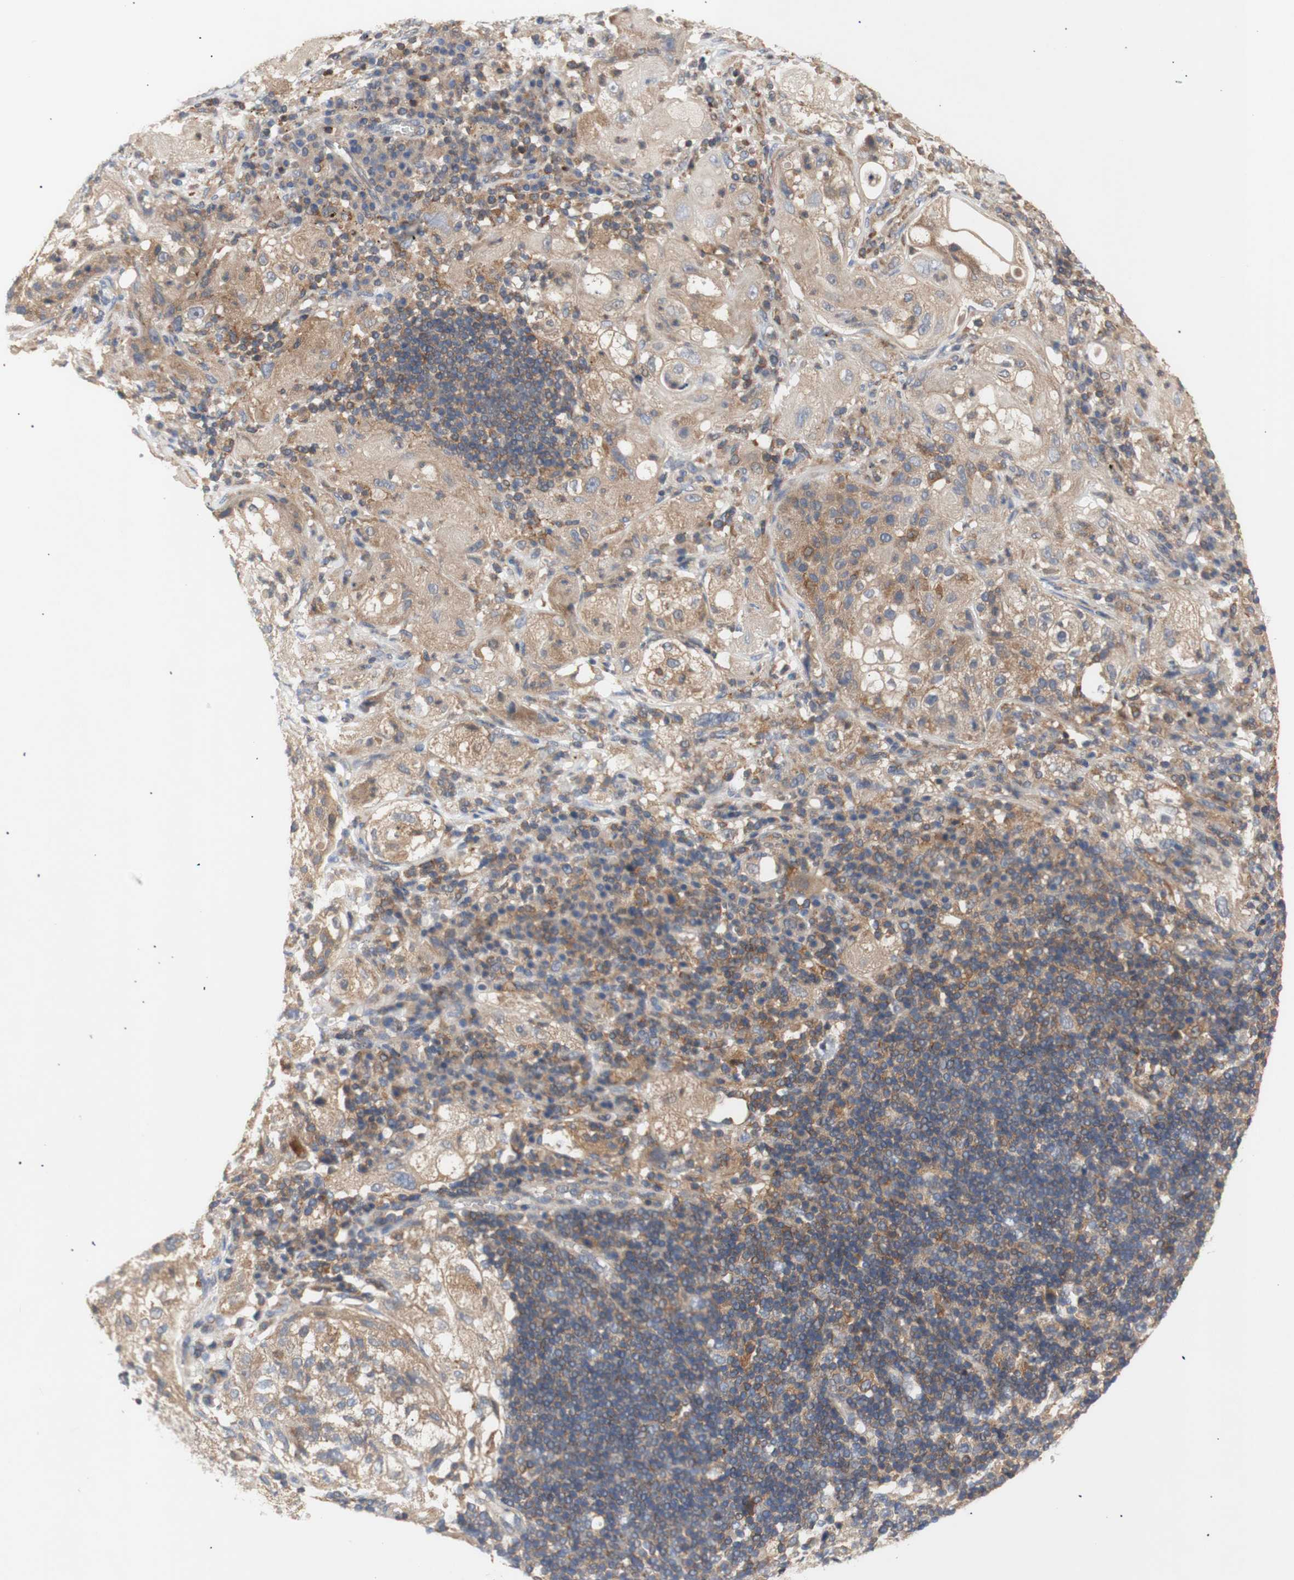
{"staining": {"intensity": "moderate", "quantity": ">75%", "location": "cytoplasmic/membranous"}, "tissue": "lung cancer", "cell_type": "Tumor cells", "image_type": "cancer", "snomed": [{"axis": "morphology", "description": "Inflammation, NOS"}, {"axis": "morphology", "description": "Squamous cell carcinoma, NOS"}, {"axis": "topography", "description": "Lymph node"}, {"axis": "topography", "description": "Soft tissue"}, {"axis": "topography", "description": "Lung"}], "caption": "Protein expression analysis of squamous cell carcinoma (lung) exhibits moderate cytoplasmic/membranous positivity in approximately >75% of tumor cells.", "gene": "IKBKG", "patient": {"sex": "male", "age": 66}}